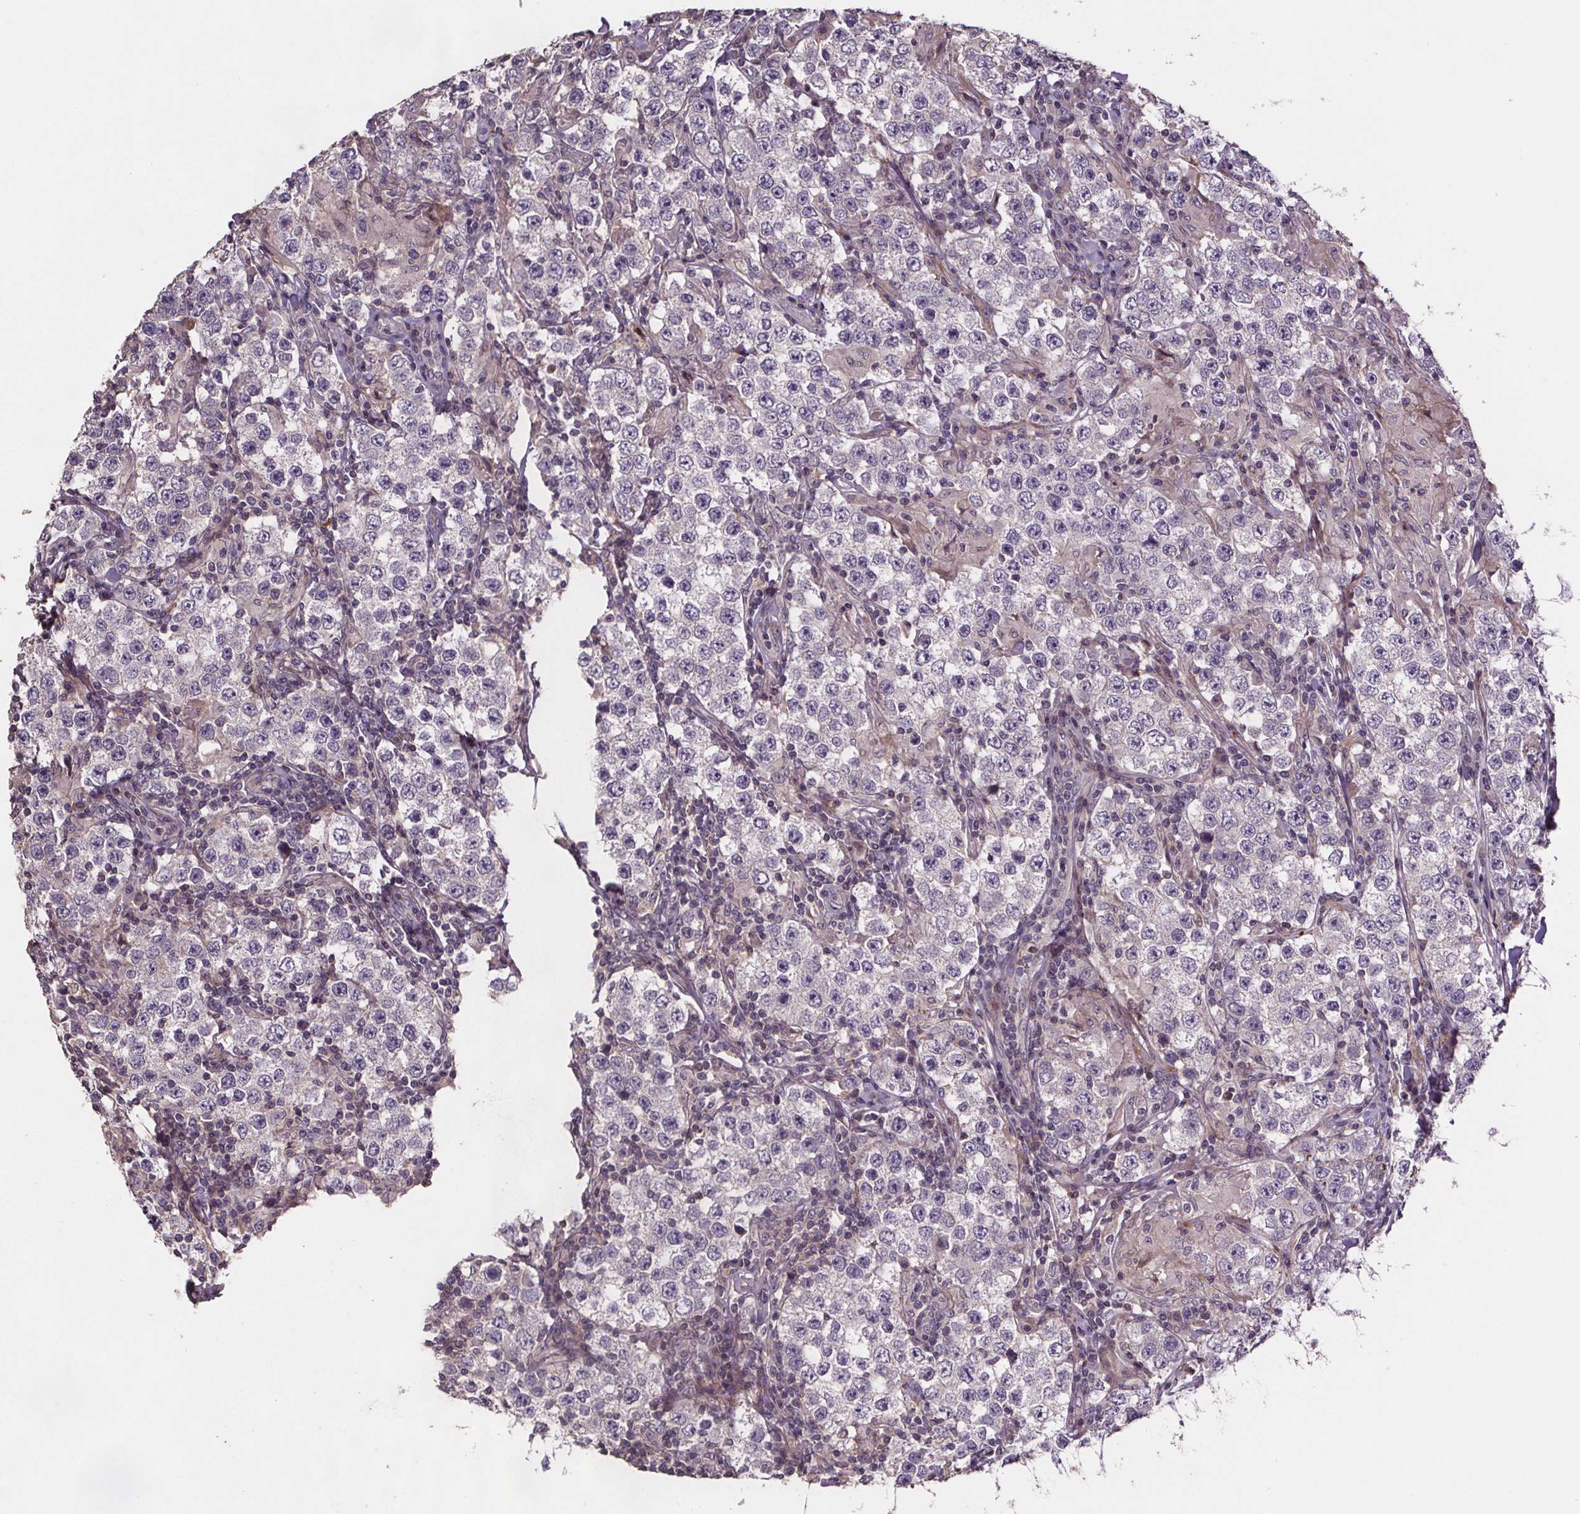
{"staining": {"intensity": "negative", "quantity": "none", "location": "none"}, "tissue": "testis cancer", "cell_type": "Tumor cells", "image_type": "cancer", "snomed": [{"axis": "morphology", "description": "Seminoma, NOS"}, {"axis": "morphology", "description": "Carcinoma, Embryonal, NOS"}, {"axis": "topography", "description": "Testis"}], "caption": "Immunohistochemistry of human testis cancer demonstrates no positivity in tumor cells.", "gene": "CLN3", "patient": {"sex": "male", "age": 41}}